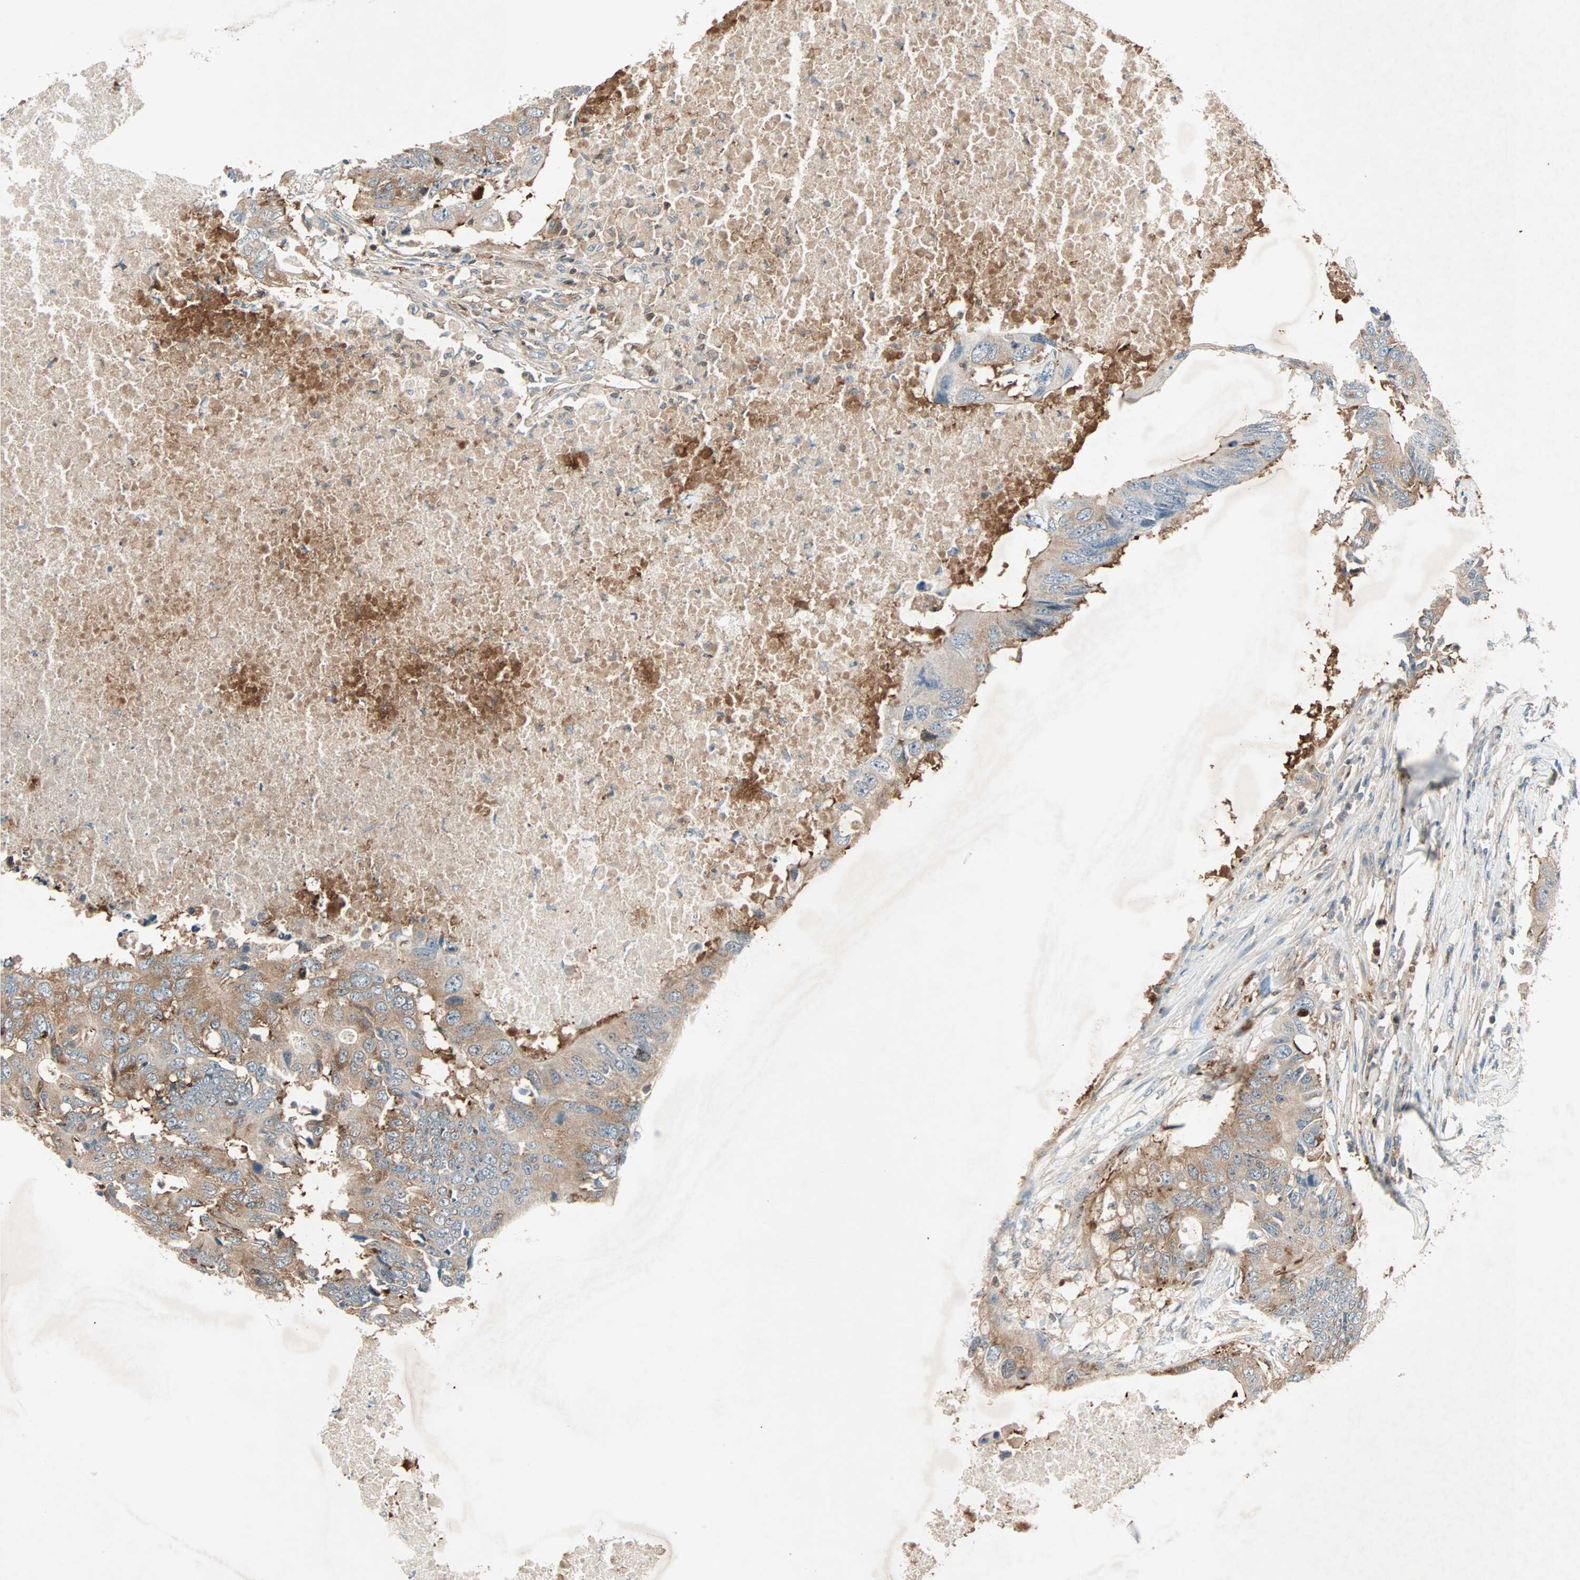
{"staining": {"intensity": "strong", "quantity": ">75%", "location": "cytoplasmic/membranous"}, "tissue": "colorectal cancer", "cell_type": "Tumor cells", "image_type": "cancer", "snomed": [{"axis": "morphology", "description": "Adenocarcinoma, NOS"}, {"axis": "topography", "description": "Colon"}], "caption": "IHC image of human colorectal cancer (adenocarcinoma) stained for a protein (brown), which demonstrates high levels of strong cytoplasmic/membranous staining in approximately >75% of tumor cells.", "gene": "TEC", "patient": {"sex": "male", "age": 71}}